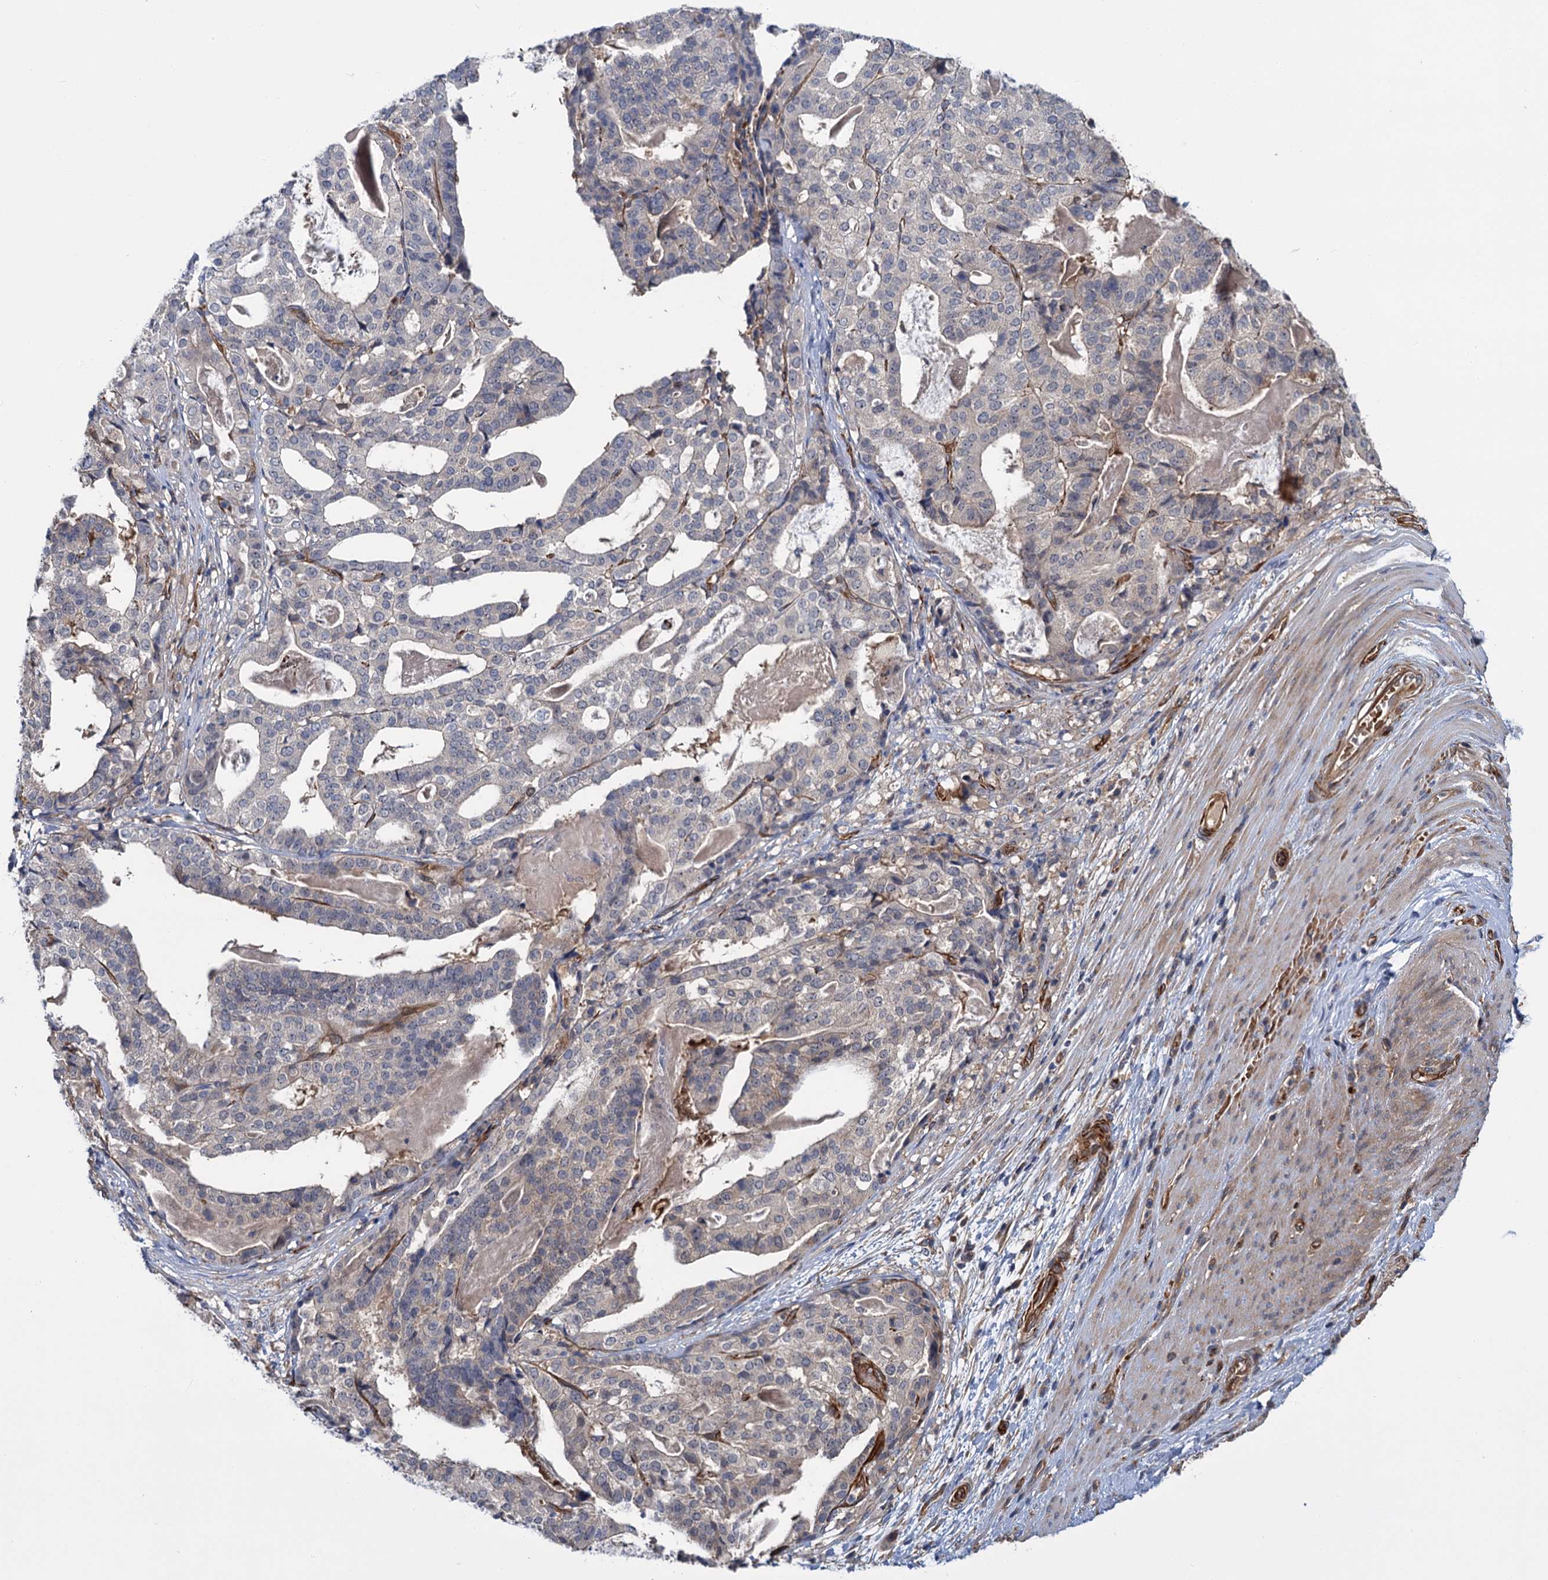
{"staining": {"intensity": "negative", "quantity": "none", "location": "none"}, "tissue": "stomach cancer", "cell_type": "Tumor cells", "image_type": "cancer", "snomed": [{"axis": "morphology", "description": "Adenocarcinoma, NOS"}, {"axis": "topography", "description": "Stomach"}], "caption": "Tumor cells are negative for brown protein staining in adenocarcinoma (stomach). (DAB immunohistochemistry visualized using brightfield microscopy, high magnification).", "gene": "PKN2", "patient": {"sex": "male", "age": 48}}